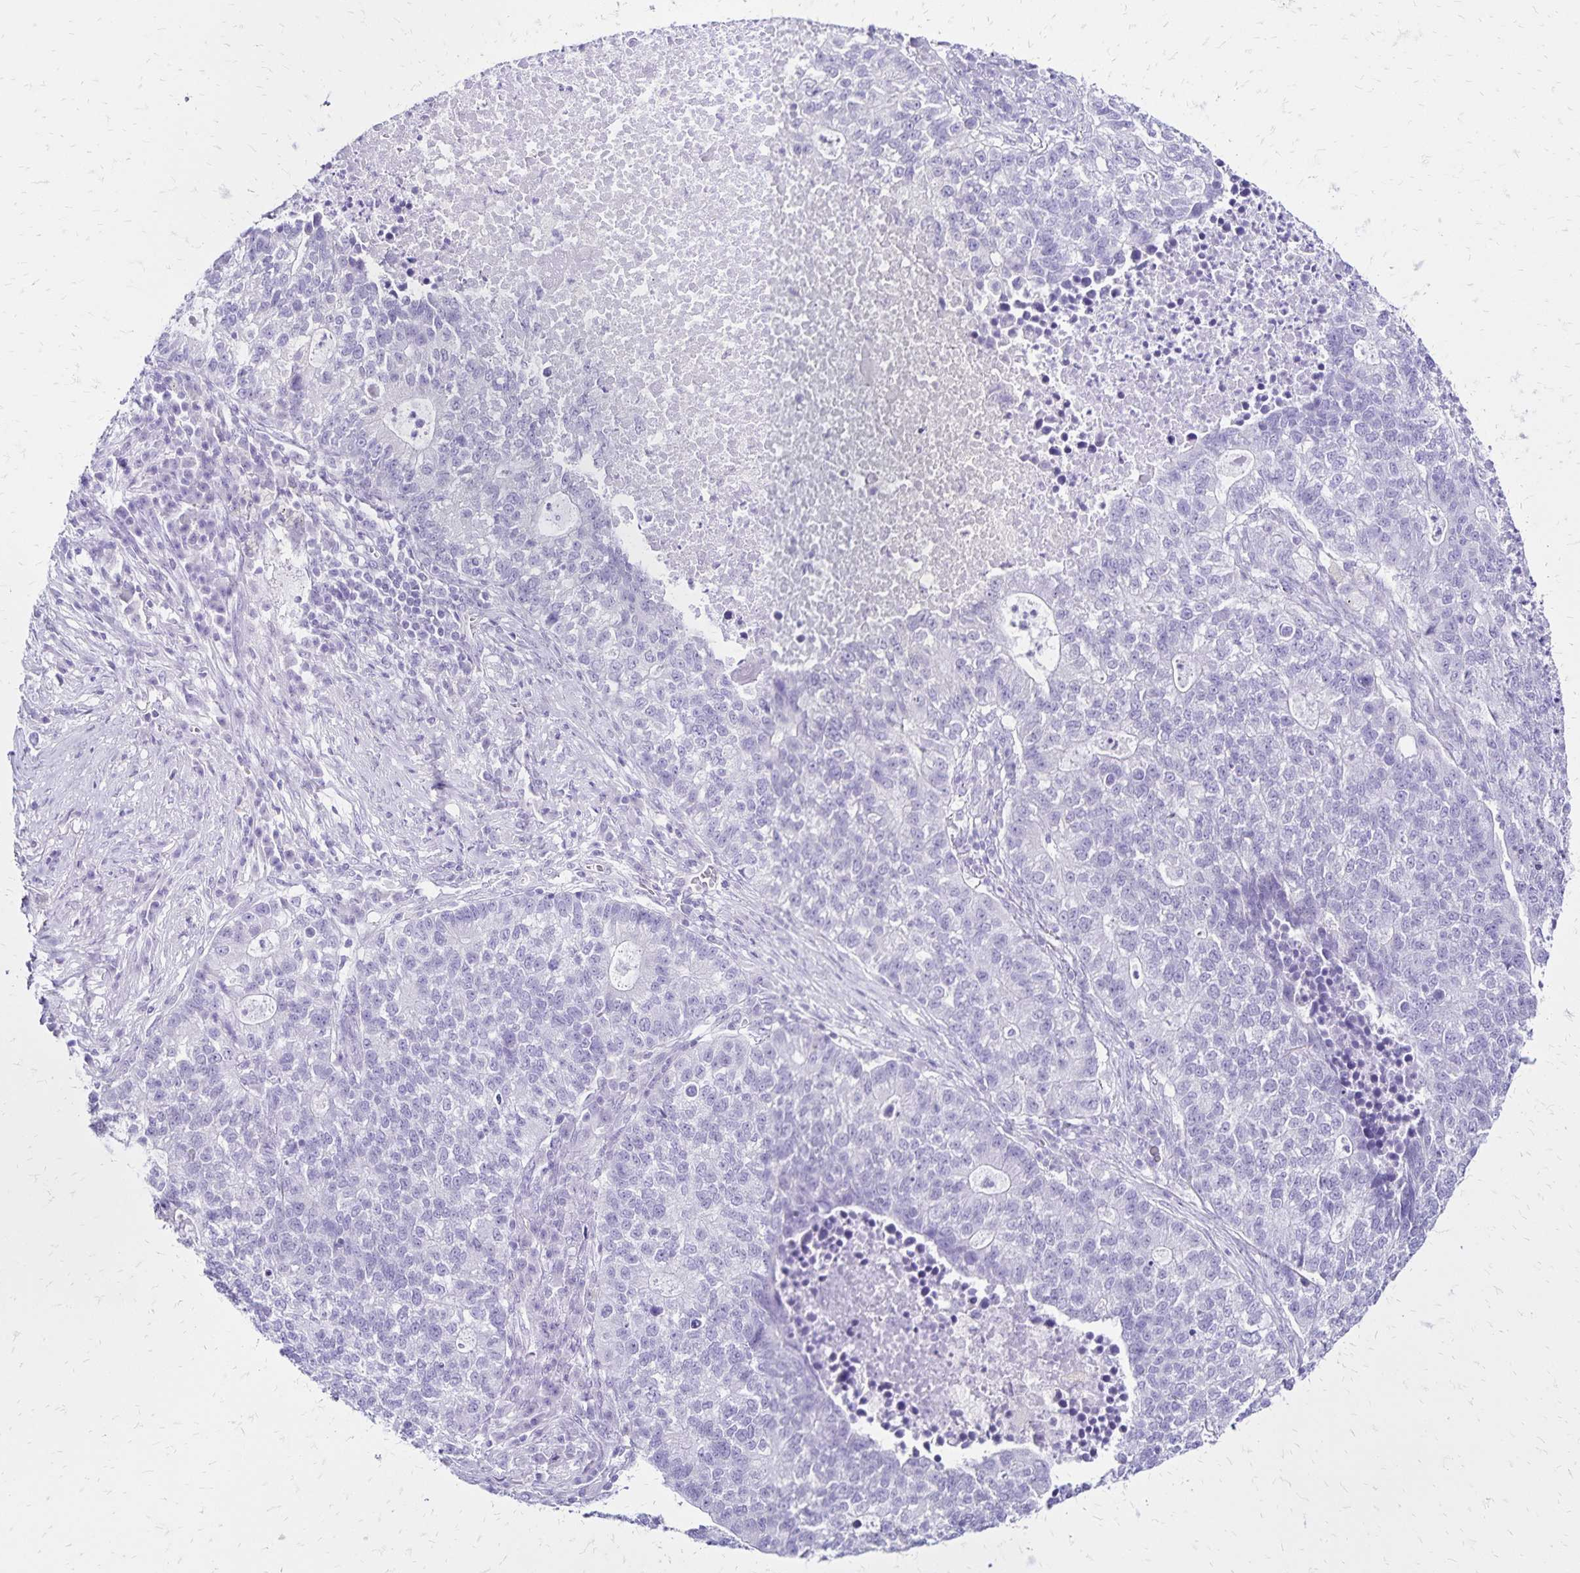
{"staining": {"intensity": "negative", "quantity": "none", "location": "none"}, "tissue": "lung cancer", "cell_type": "Tumor cells", "image_type": "cancer", "snomed": [{"axis": "morphology", "description": "Adenocarcinoma, NOS"}, {"axis": "topography", "description": "Lung"}], "caption": "Immunohistochemistry photomicrograph of human lung cancer (adenocarcinoma) stained for a protein (brown), which demonstrates no staining in tumor cells.", "gene": "LIN28B", "patient": {"sex": "male", "age": 57}}